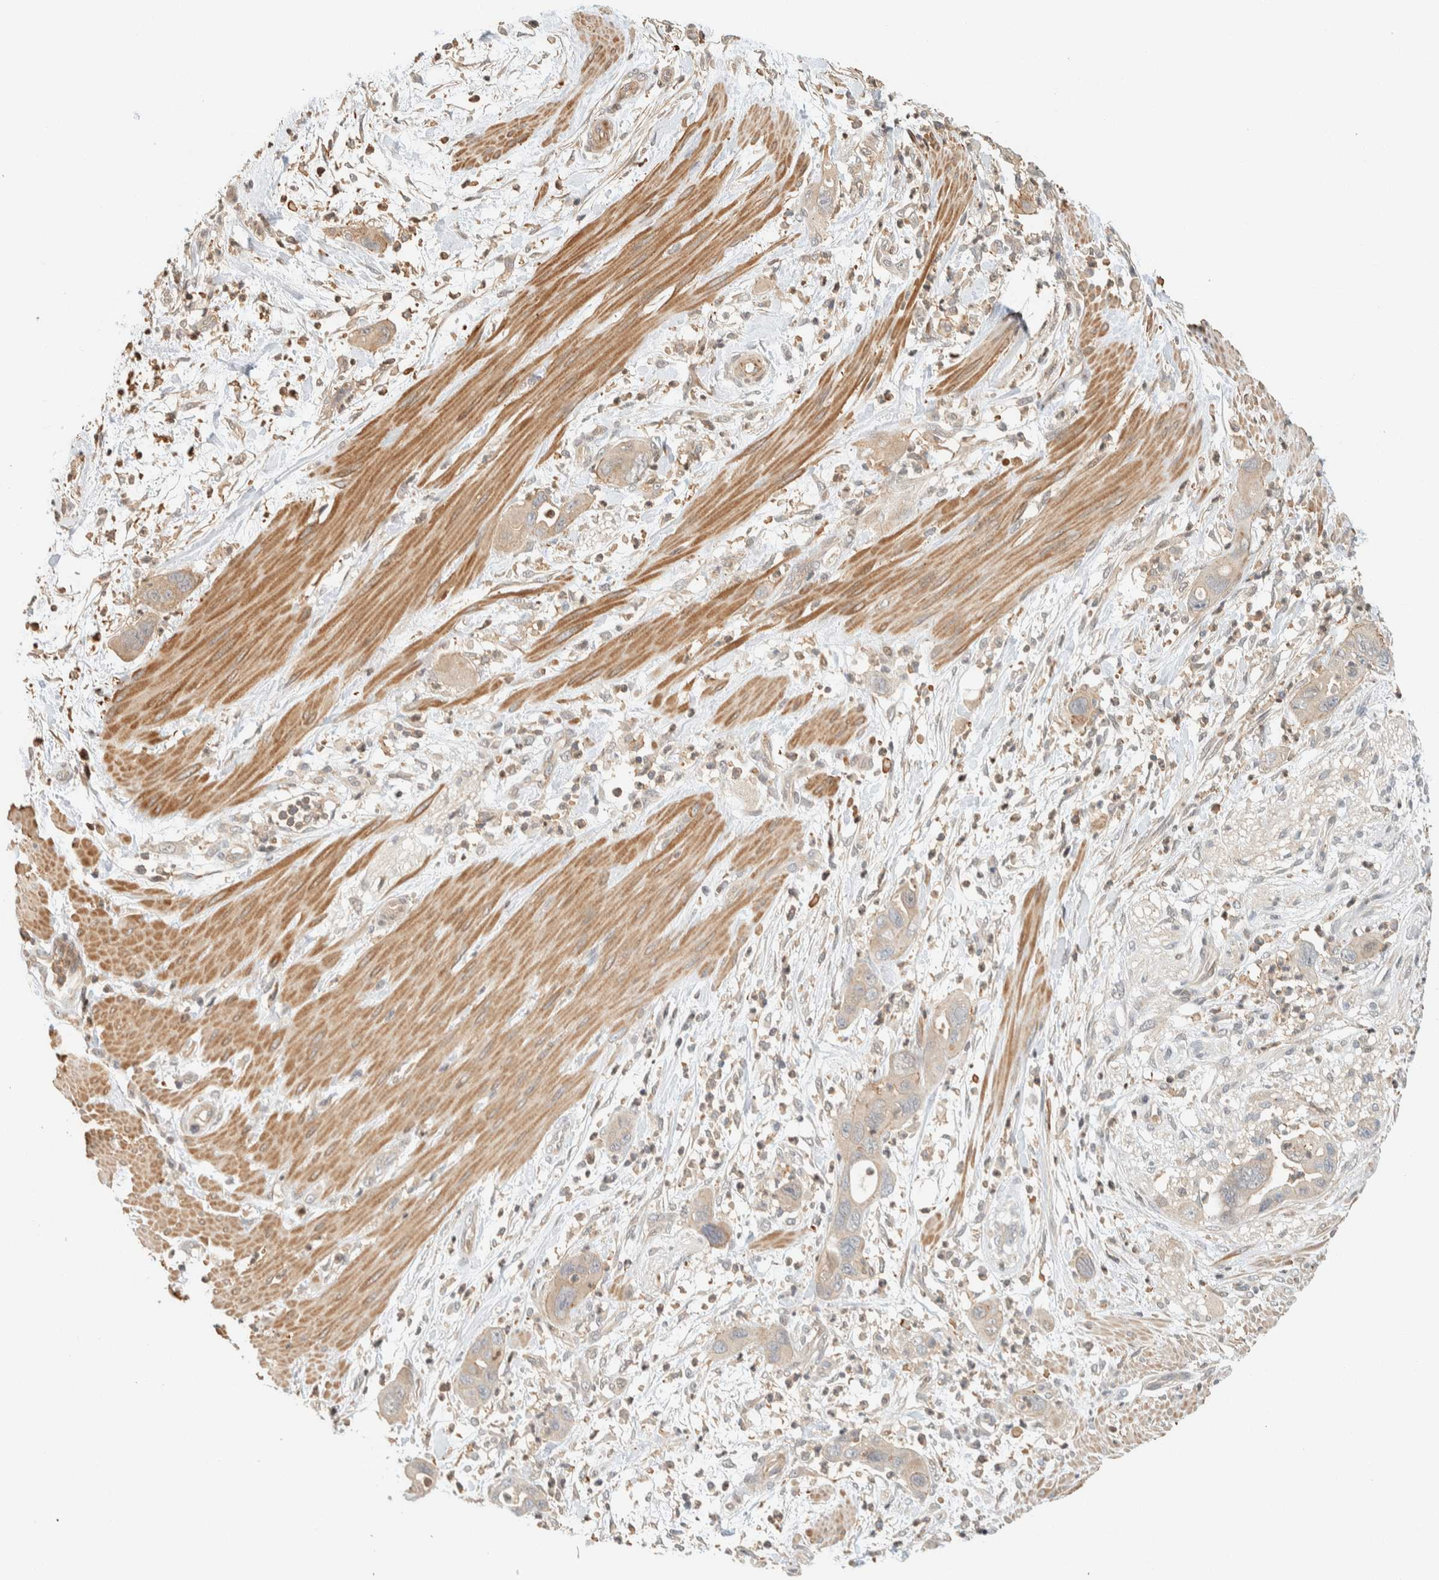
{"staining": {"intensity": "weak", "quantity": "25%-75%", "location": "cytoplasmic/membranous"}, "tissue": "pancreatic cancer", "cell_type": "Tumor cells", "image_type": "cancer", "snomed": [{"axis": "morphology", "description": "Adenocarcinoma, NOS"}, {"axis": "topography", "description": "Pancreas"}], "caption": "Adenocarcinoma (pancreatic) stained with a protein marker displays weak staining in tumor cells.", "gene": "ARFGEF1", "patient": {"sex": "female", "age": 71}}